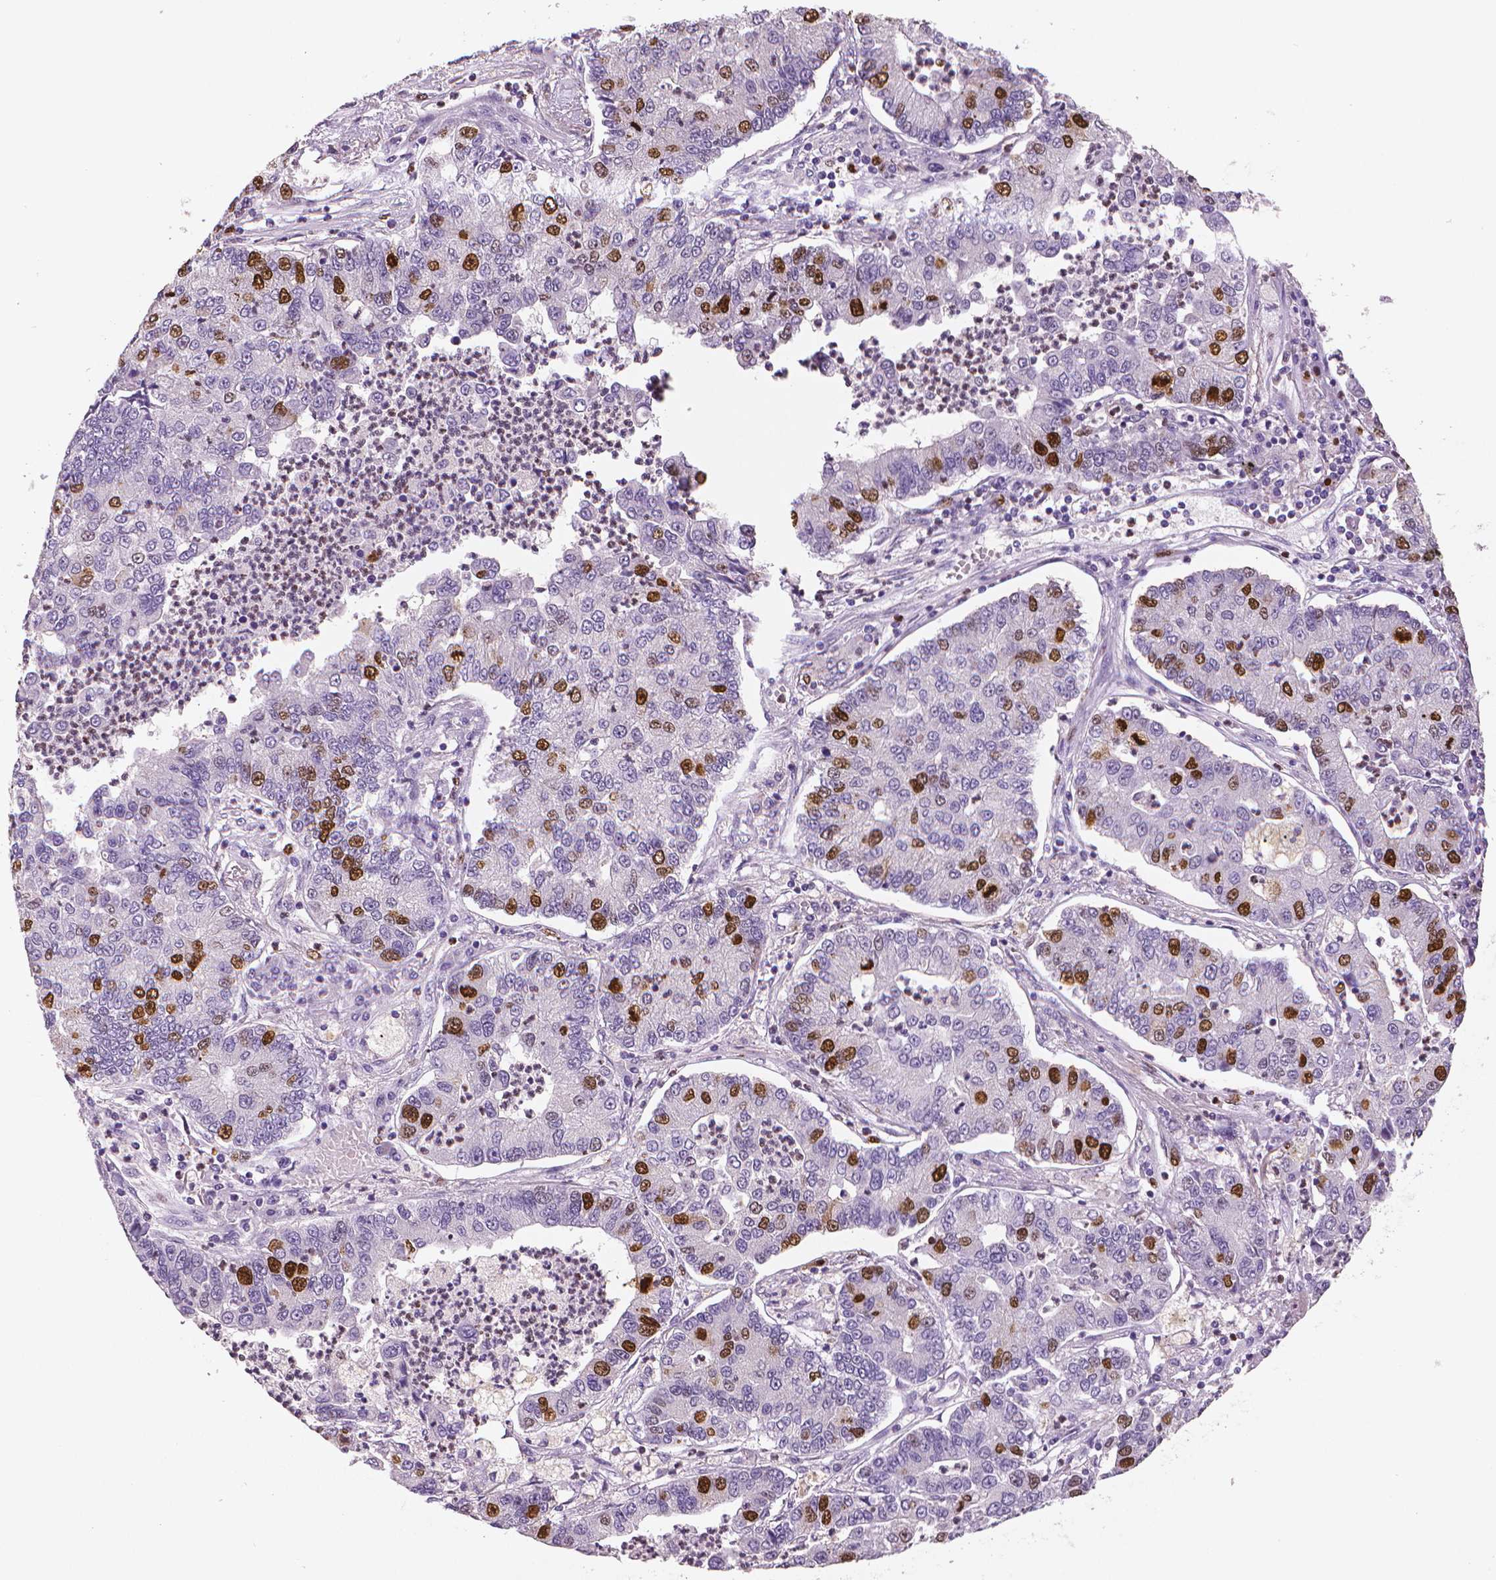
{"staining": {"intensity": "strong", "quantity": "<25%", "location": "nuclear"}, "tissue": "lung cancer", "cell_type": "Tumor cells", "image_type": "cancer", "snomed": [{"axis": "morphology", "description": "Adenocarcinoma, NOS"}, {"axis": "topography", "description": "Lung"}], "caption": "An immunohistochemistry (IHC) photomicrograph of neoplastic tissue is shown. Protein staining in brown labels strong nuclear positivity in lung cancer within tumor cells.", "gene": "MKI67", "patient": {"sex": "female", "age": 57}}